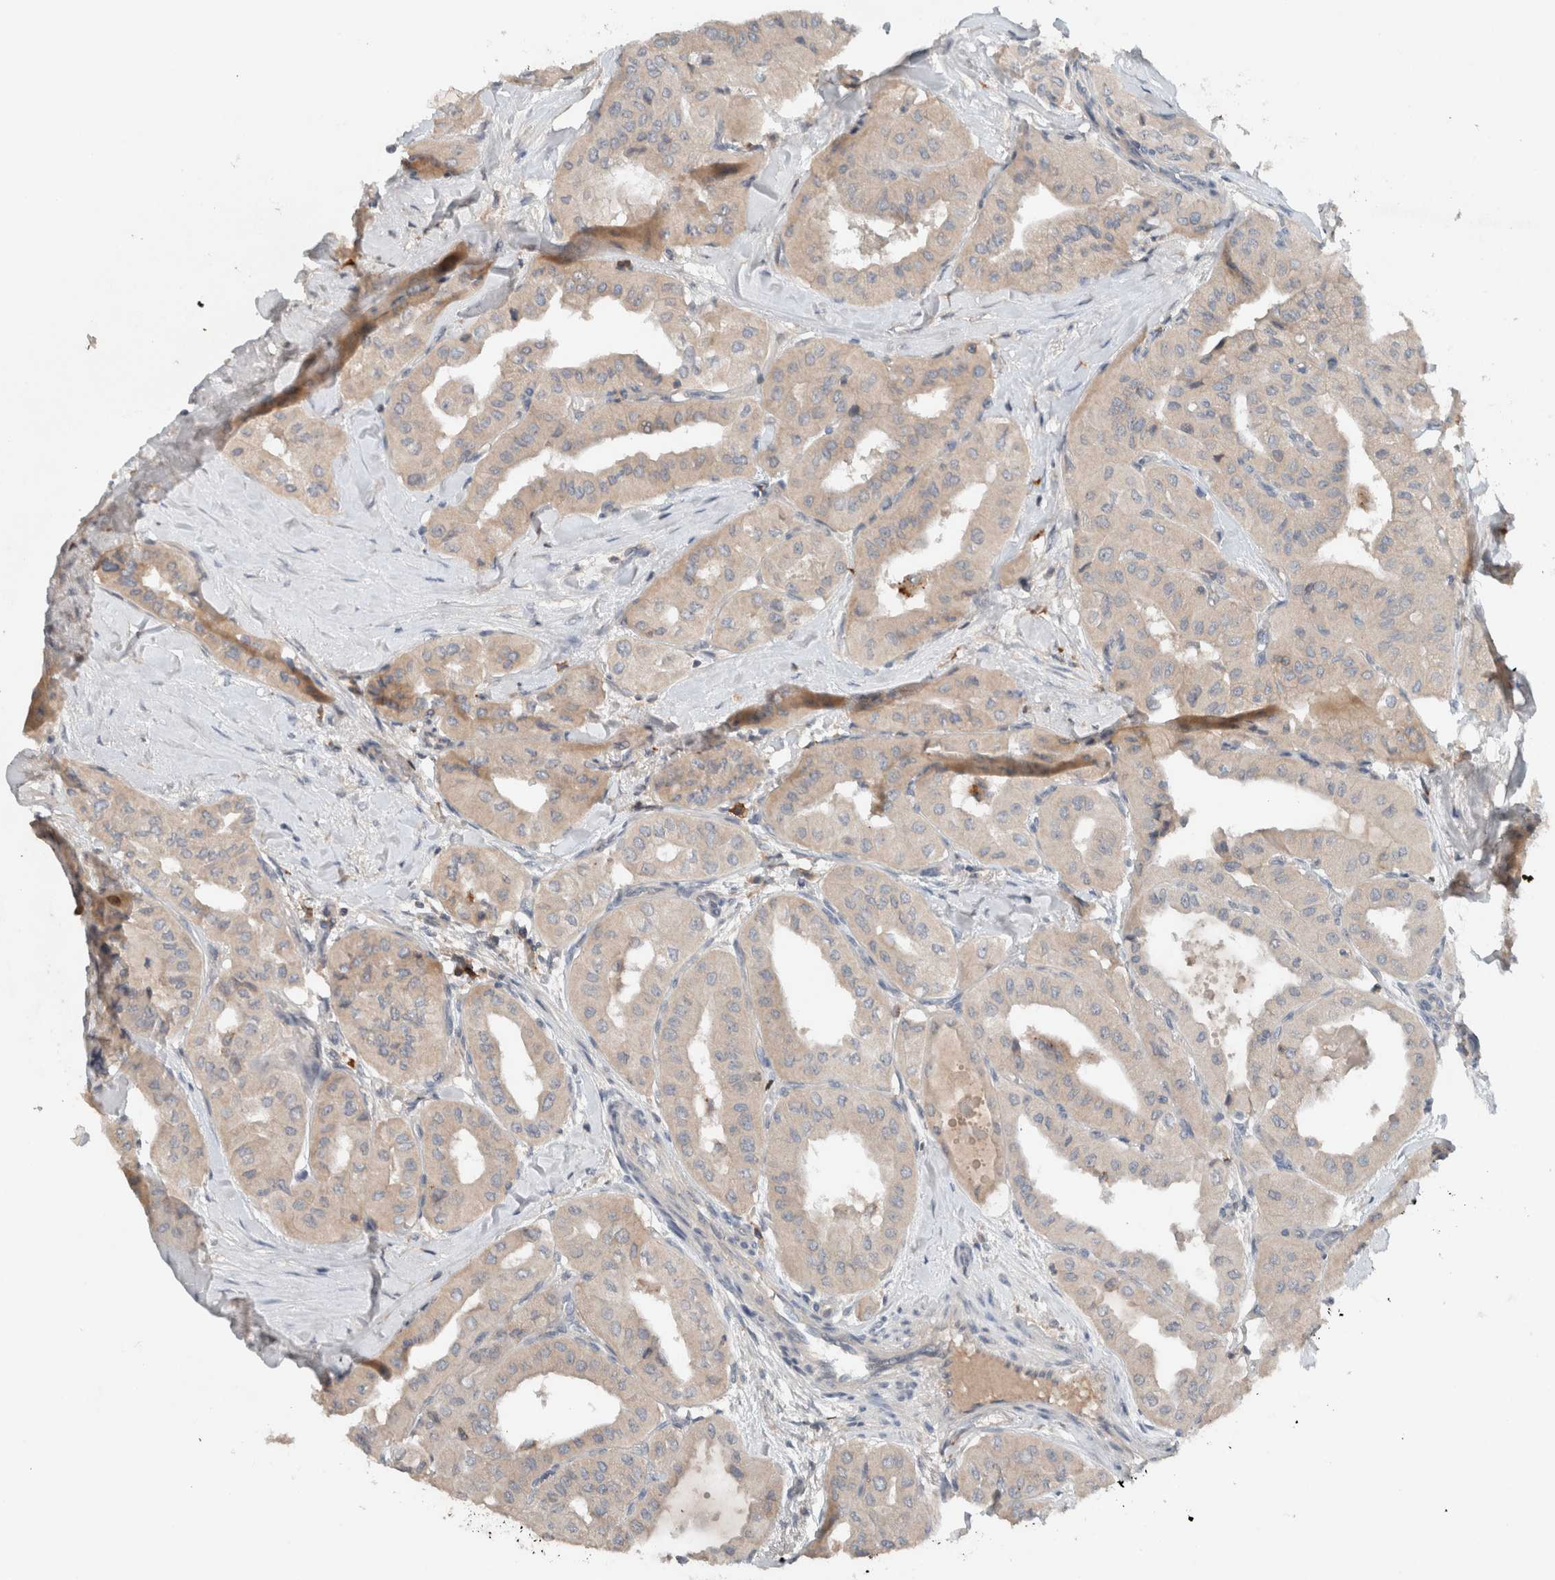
{"staining": {"intensity": "weak", "quantity": "<25%", "location": "cytoplasmic/membranous"}, "tissue": "thyroid cancer", "cell_type": "Tumor cells", "image_type": "cancer", "snomed": [{"axis": "morphology", "description": "Papillary adenocarcinoma, NOS"}, {"axis": "topography", "description": "Thyroid gland"}], "caption": "The image shows no significant positivity in tumor cells of thyroid papillary adenocarcinoma.", "gene": "UGCG", "patient": {"sex": "female", "age": 59}}